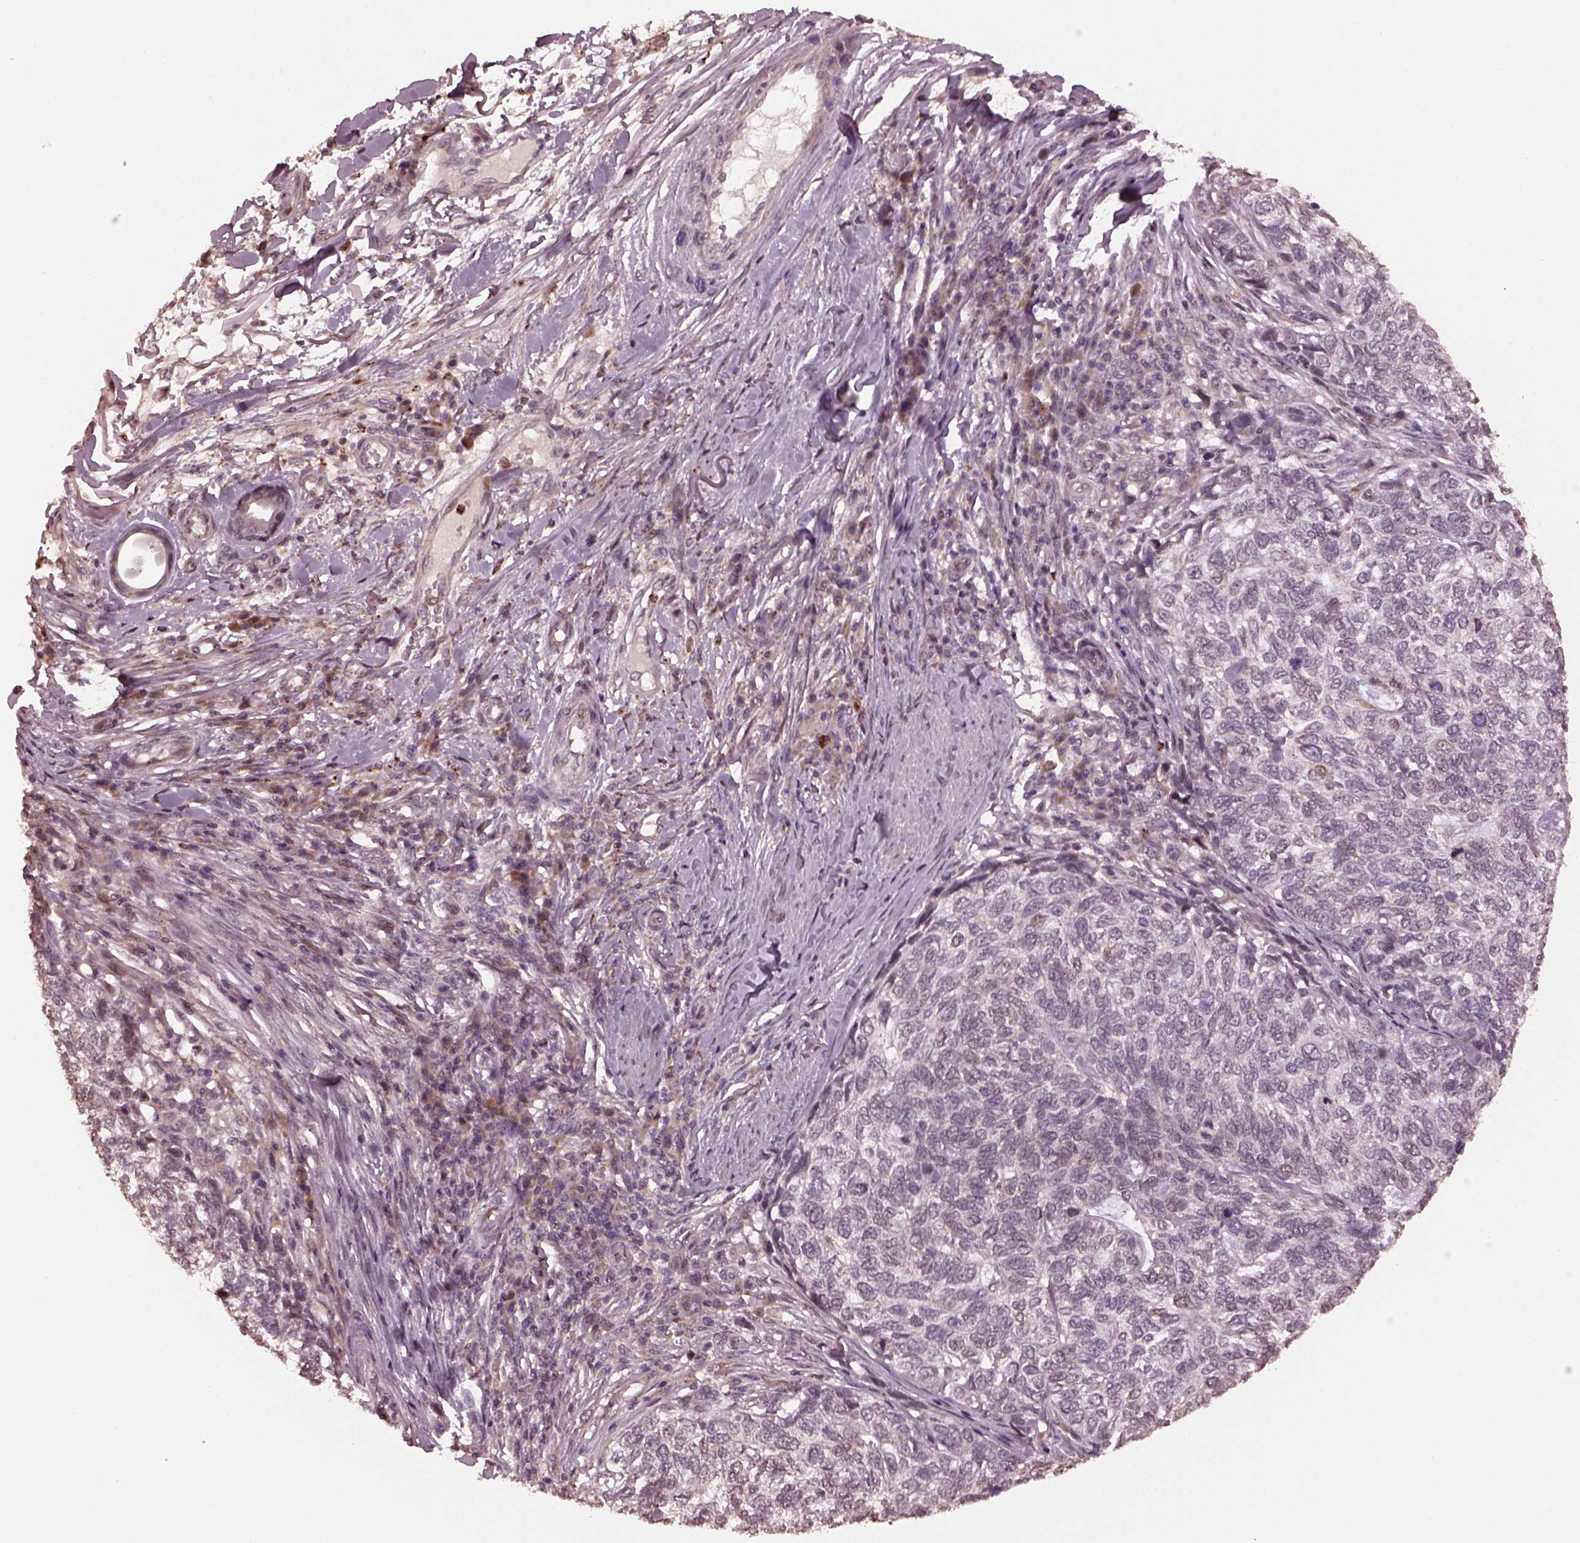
{"staining": {"intensity": "negative", "quantity": "none", "location": "none"}, "tissue": "skin cancer", "cell_type": "Tumor cells", "image_type": "cancer", "snomed": [{"axis": "morphology", "description": "Basal cell carcinoma"}, {"axis": "topography", "description": "Skin"}], "caption": "Immunohistochemistry (IHC) of human skin cancer demonstrates no expression in tumor cells.", "gene": "RUFY3", "patient": {"sex": "female", "age": 65}}